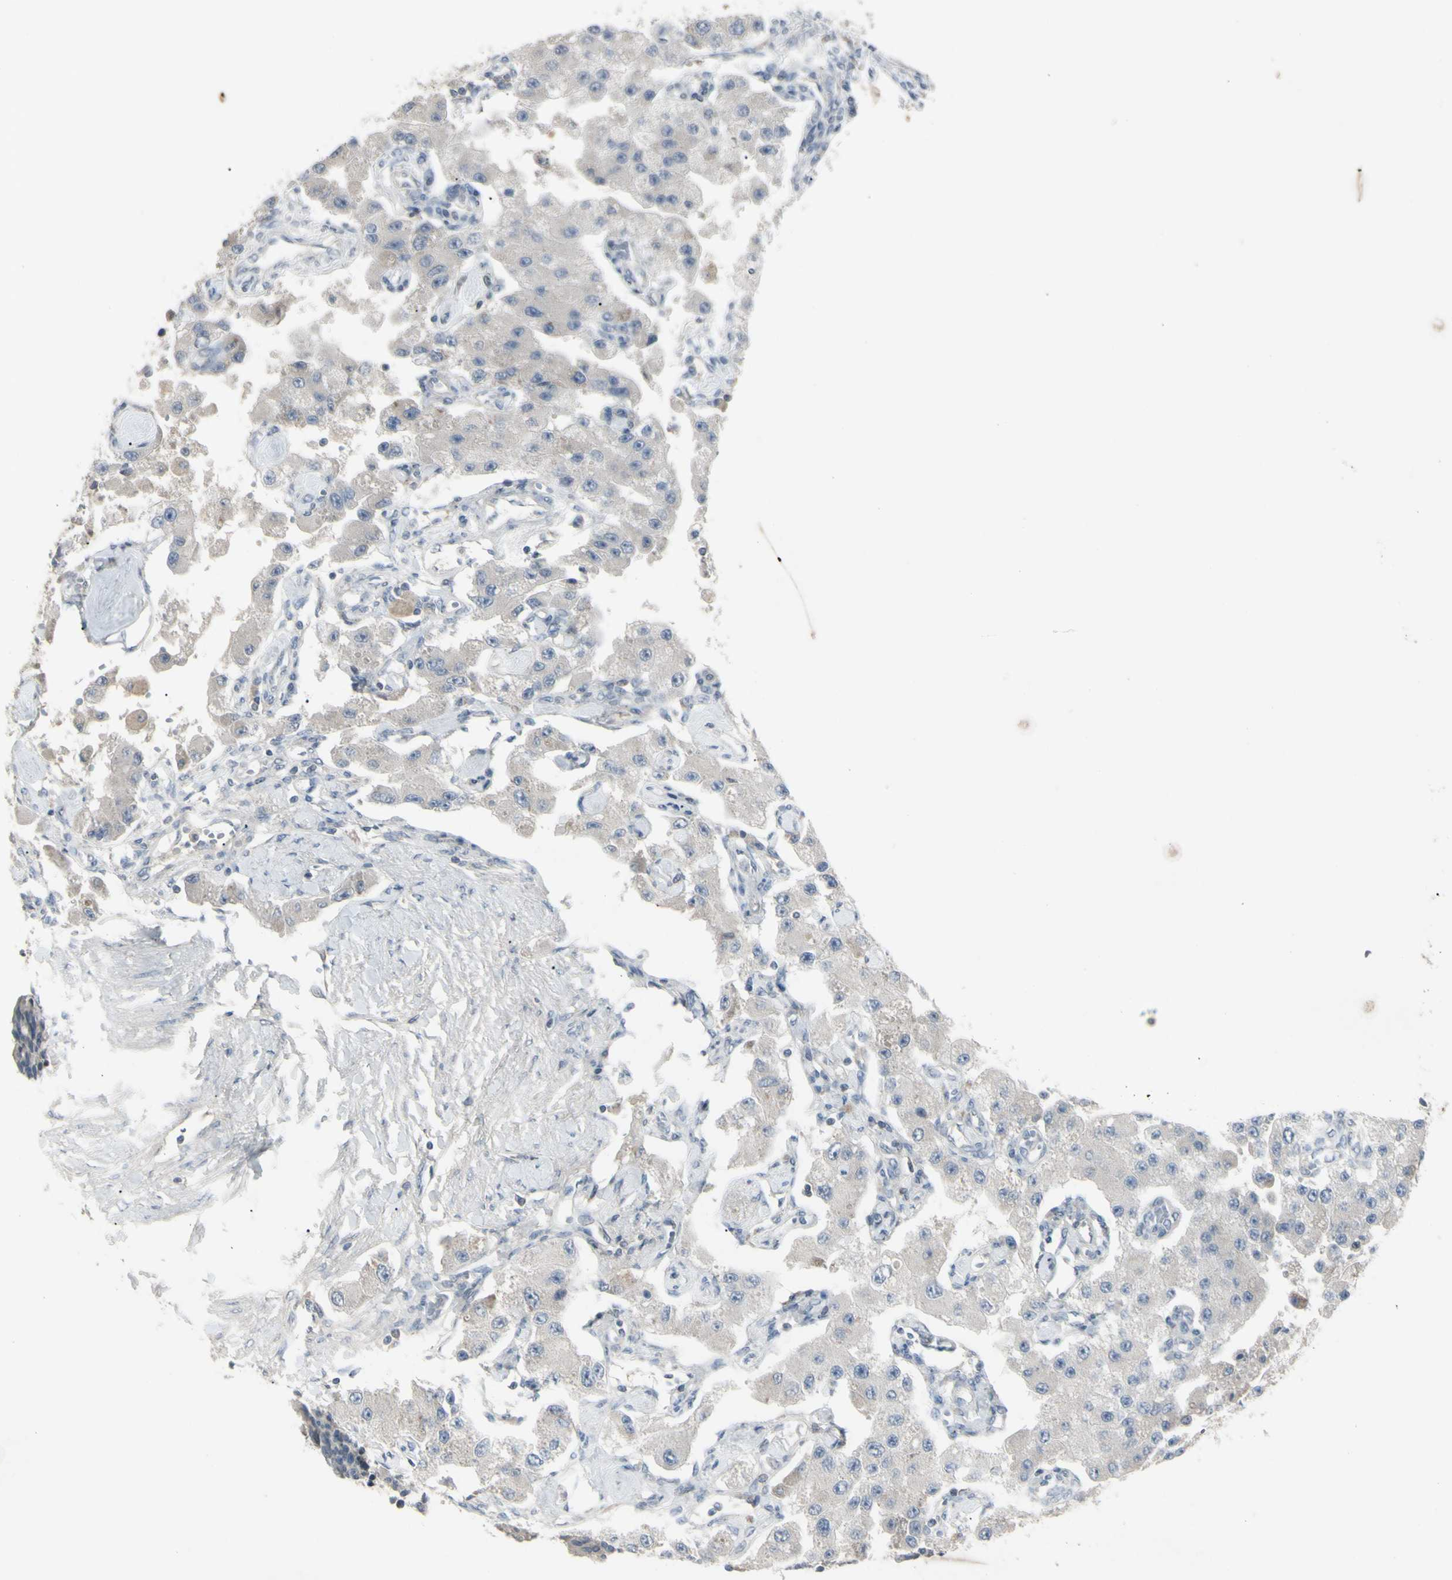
{"staining": {"intensity": "weak", "quantity": "<25%", "location": "cytoplasmic/membranous"}, "tissue": "carcinoid", "cell_type": "Tumor cells", "image_type": "cancer", "snomed": [{"axis": "morphology", "description": "Carcinoid, malignant, NOS"}, {"axis": "topography", "description": "Pancreas"}], "caption": "The image exhibits no staining of tumor cells in carcinoid (malignant).", "gene": "PIAS4", "patient": {"sex": "male", "age": 41}}